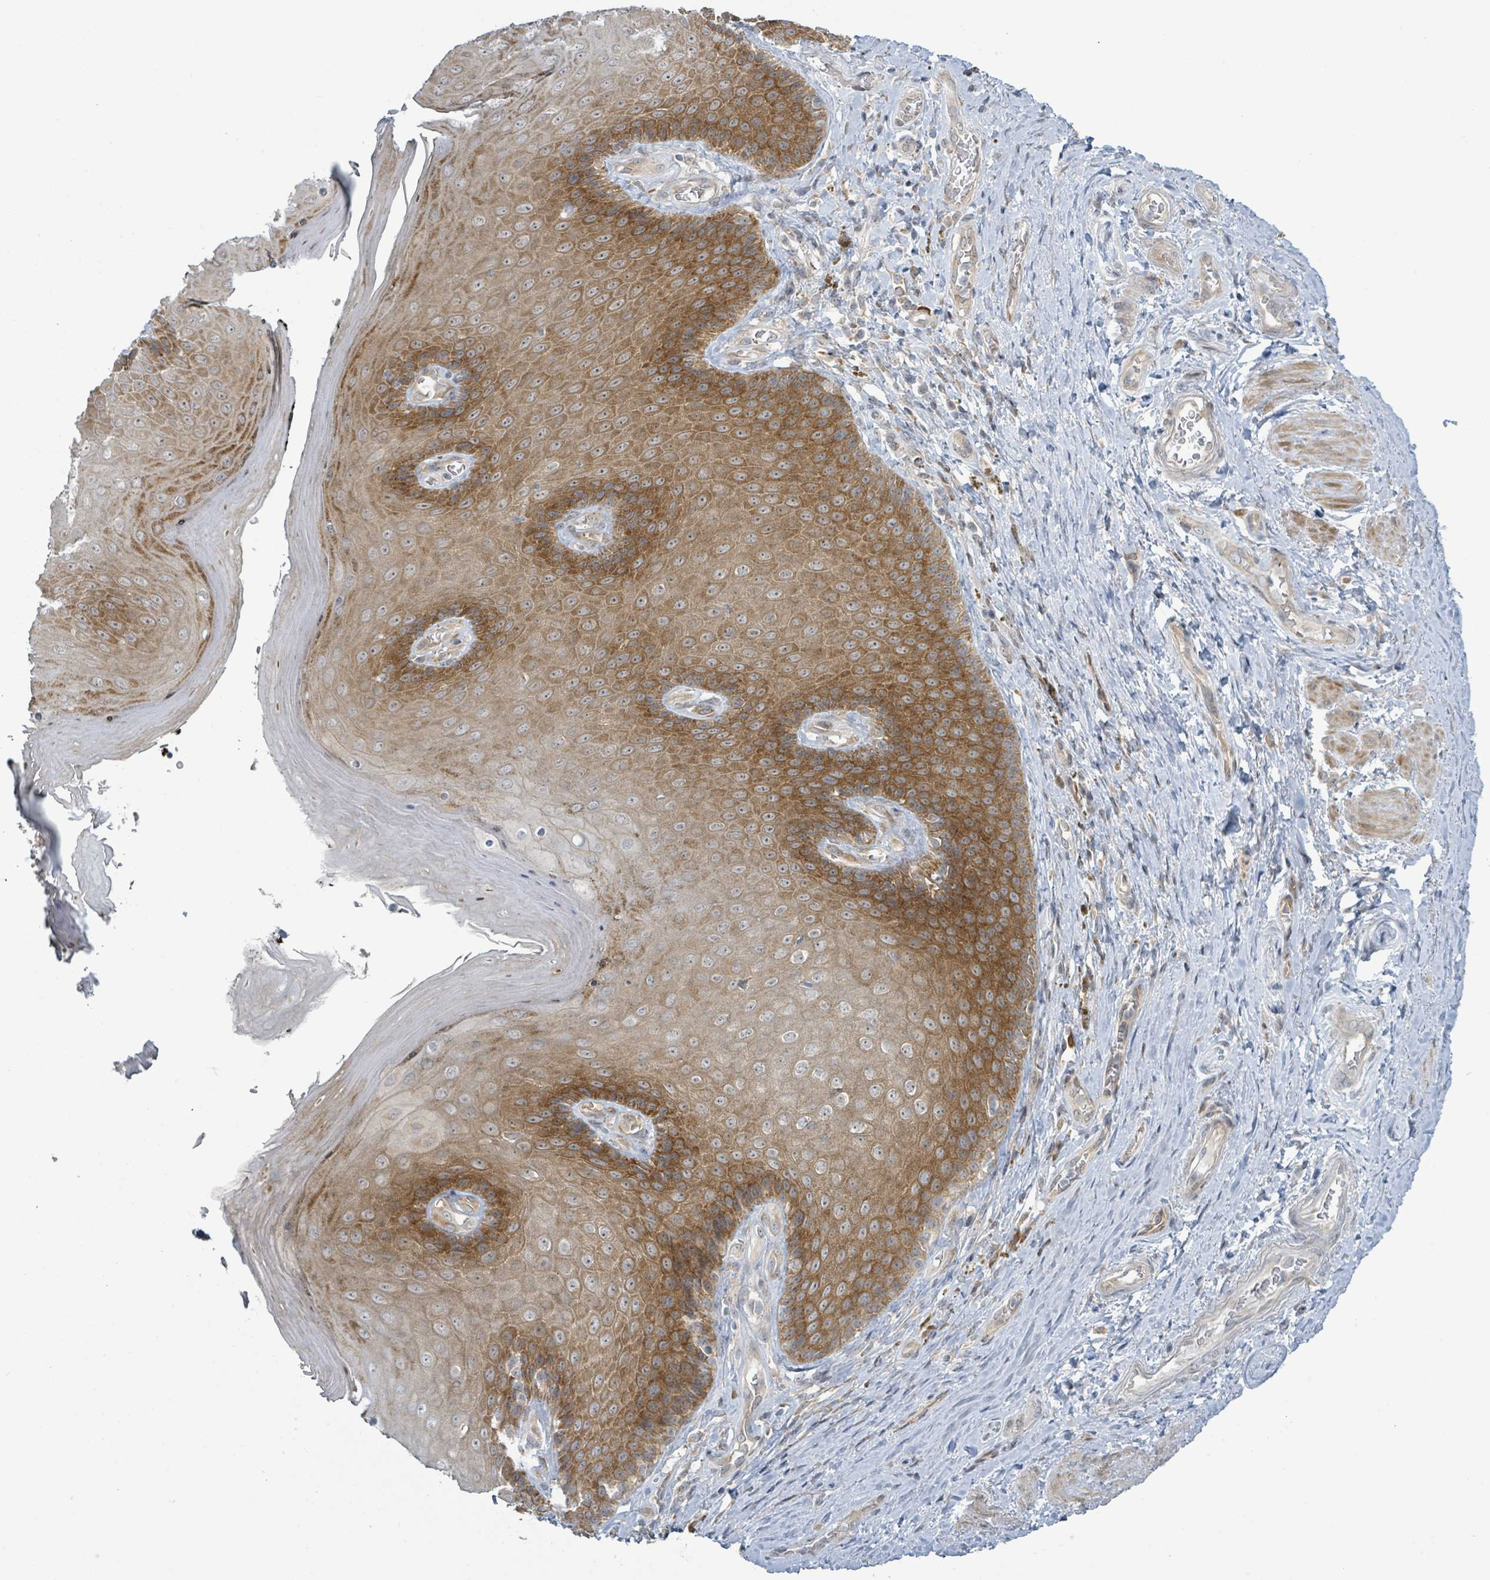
{"staining": {"intensity": "strong", "quantity": "25%-75%", "location": "cytoplasmic/membranous"}, "tissue": "skin", "cell_type": "Epidermal cells", "image_type": "normal", "snomed": [{"axis": "morphology", "description": "Normal tissue, NOS"}, {"axis": "topography", "description": "Anal"}, {"axis": "topography", "description": "Peripheral nerve tissue"}], "caption": "Protein staining exhibits strong cytoplasmic/membranous staining in about 25%-75% of epidermal cells in normal skin.", "gene": "RPL32", "patient": {"sex": "male", "age": 53}}